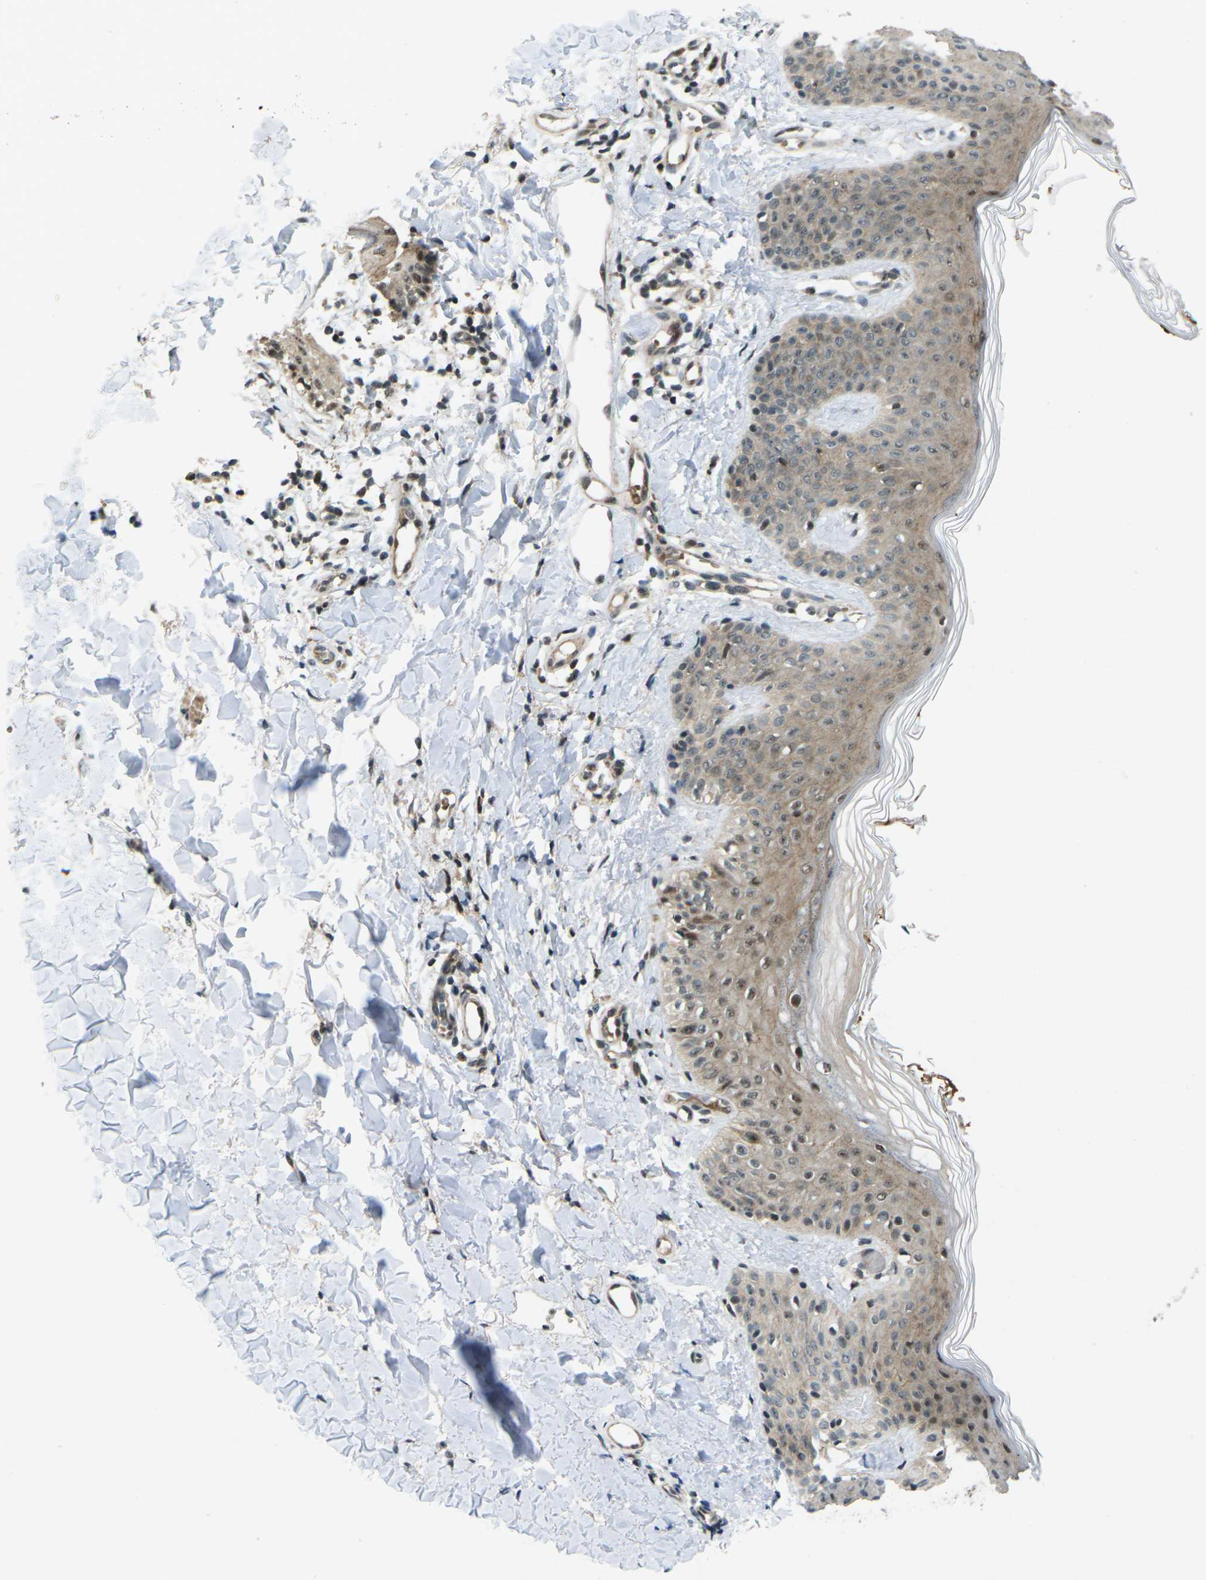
{"staining": {"intensity": "moderate", "quantity": ">75%", "location": "cytoplasmic/membranous"}, "tissue": "skin", "cell_type": "Fibroblasts", "image_type": "normal", "snomed": [{"axis": "morphology", "description": "Normal tissue, NOS"}, {"axis": "topography", "description": "Skin"}], "caption": "Fibroblasts display medium levels of moderate cytoplasmic/membranous positivity in approximately >75% of cells in normal skin. (DAB IHC with brightfield microscopy, high magnification).", "gene": "UBE2S", "patient": {"sex": "male", "age": 16}}